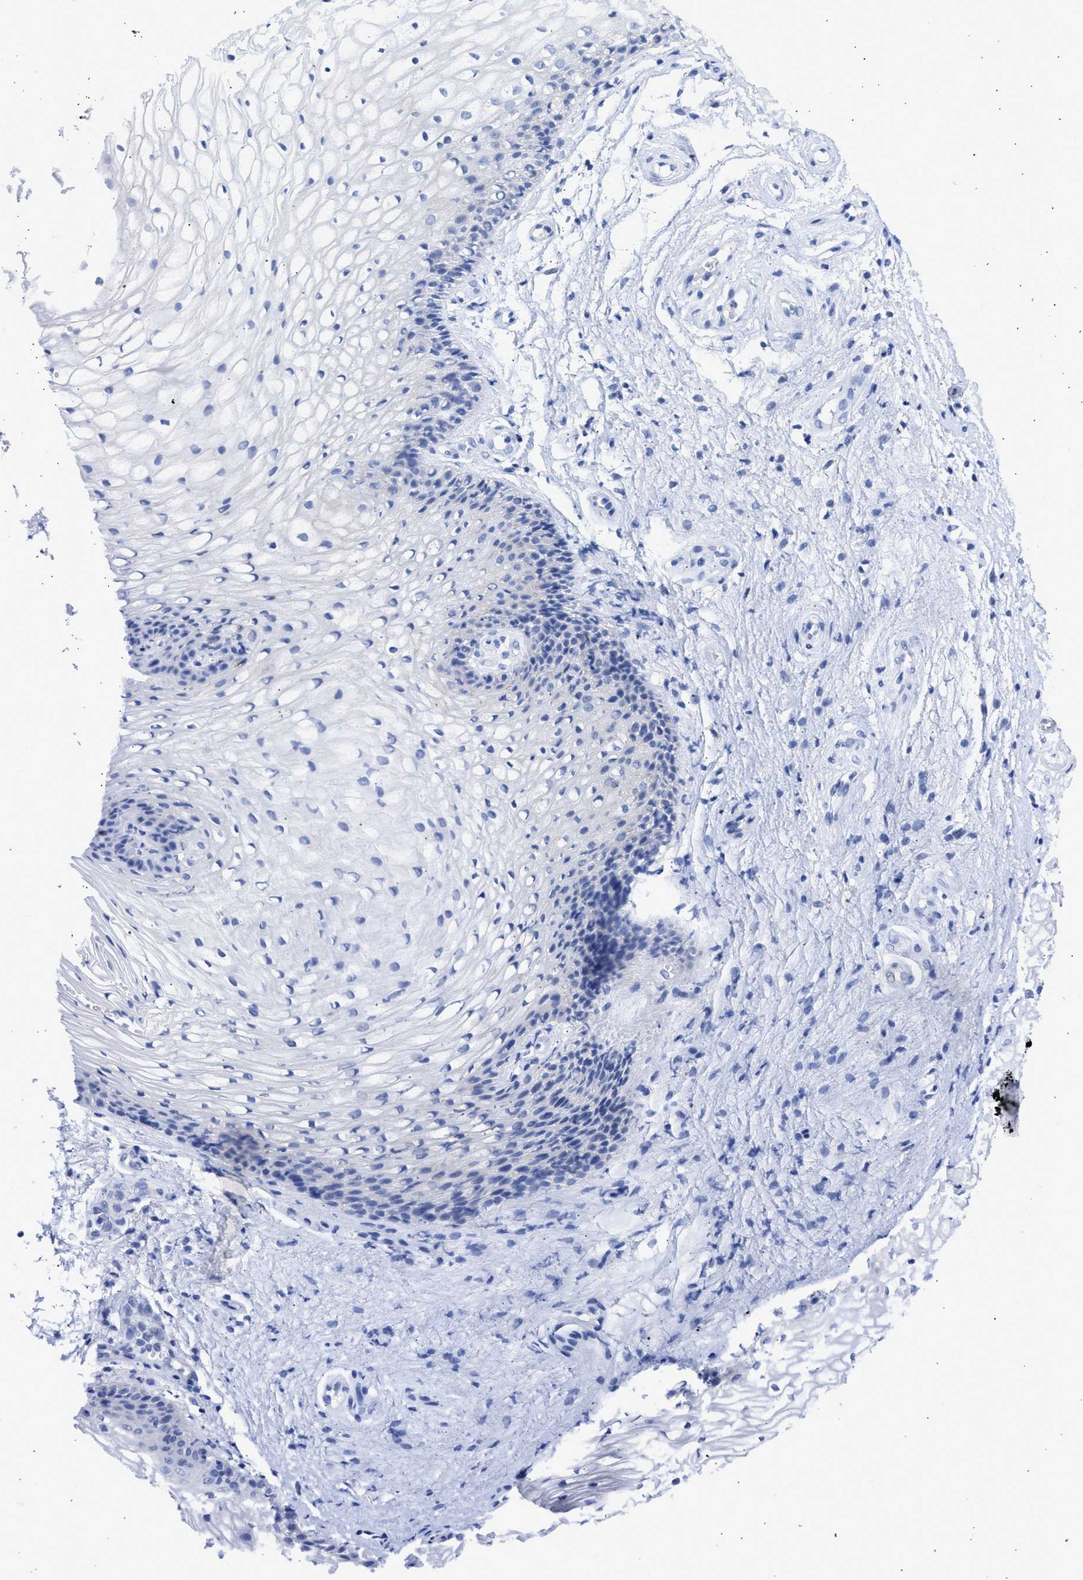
{"staining": {"intensity": "negative", "quantity": "none", "location": "none"}, "tissue": "vagina", "cell_type": "Squamous epithelial cells", "image_type": "normal", "snomed": [{"axis": "morphology", "description": "Normal tissue, NOS"}, {"axis": "topography", "description": "Vagina"}], "caption": "DAB (3,3'-diaminobenzidine) immunohistochemical staining of unremarkable vagina exhibits no significant expression in squamous epithelial cells.", "gene": "RSPH1", "patient": {"sex": "female", "age": 34}}